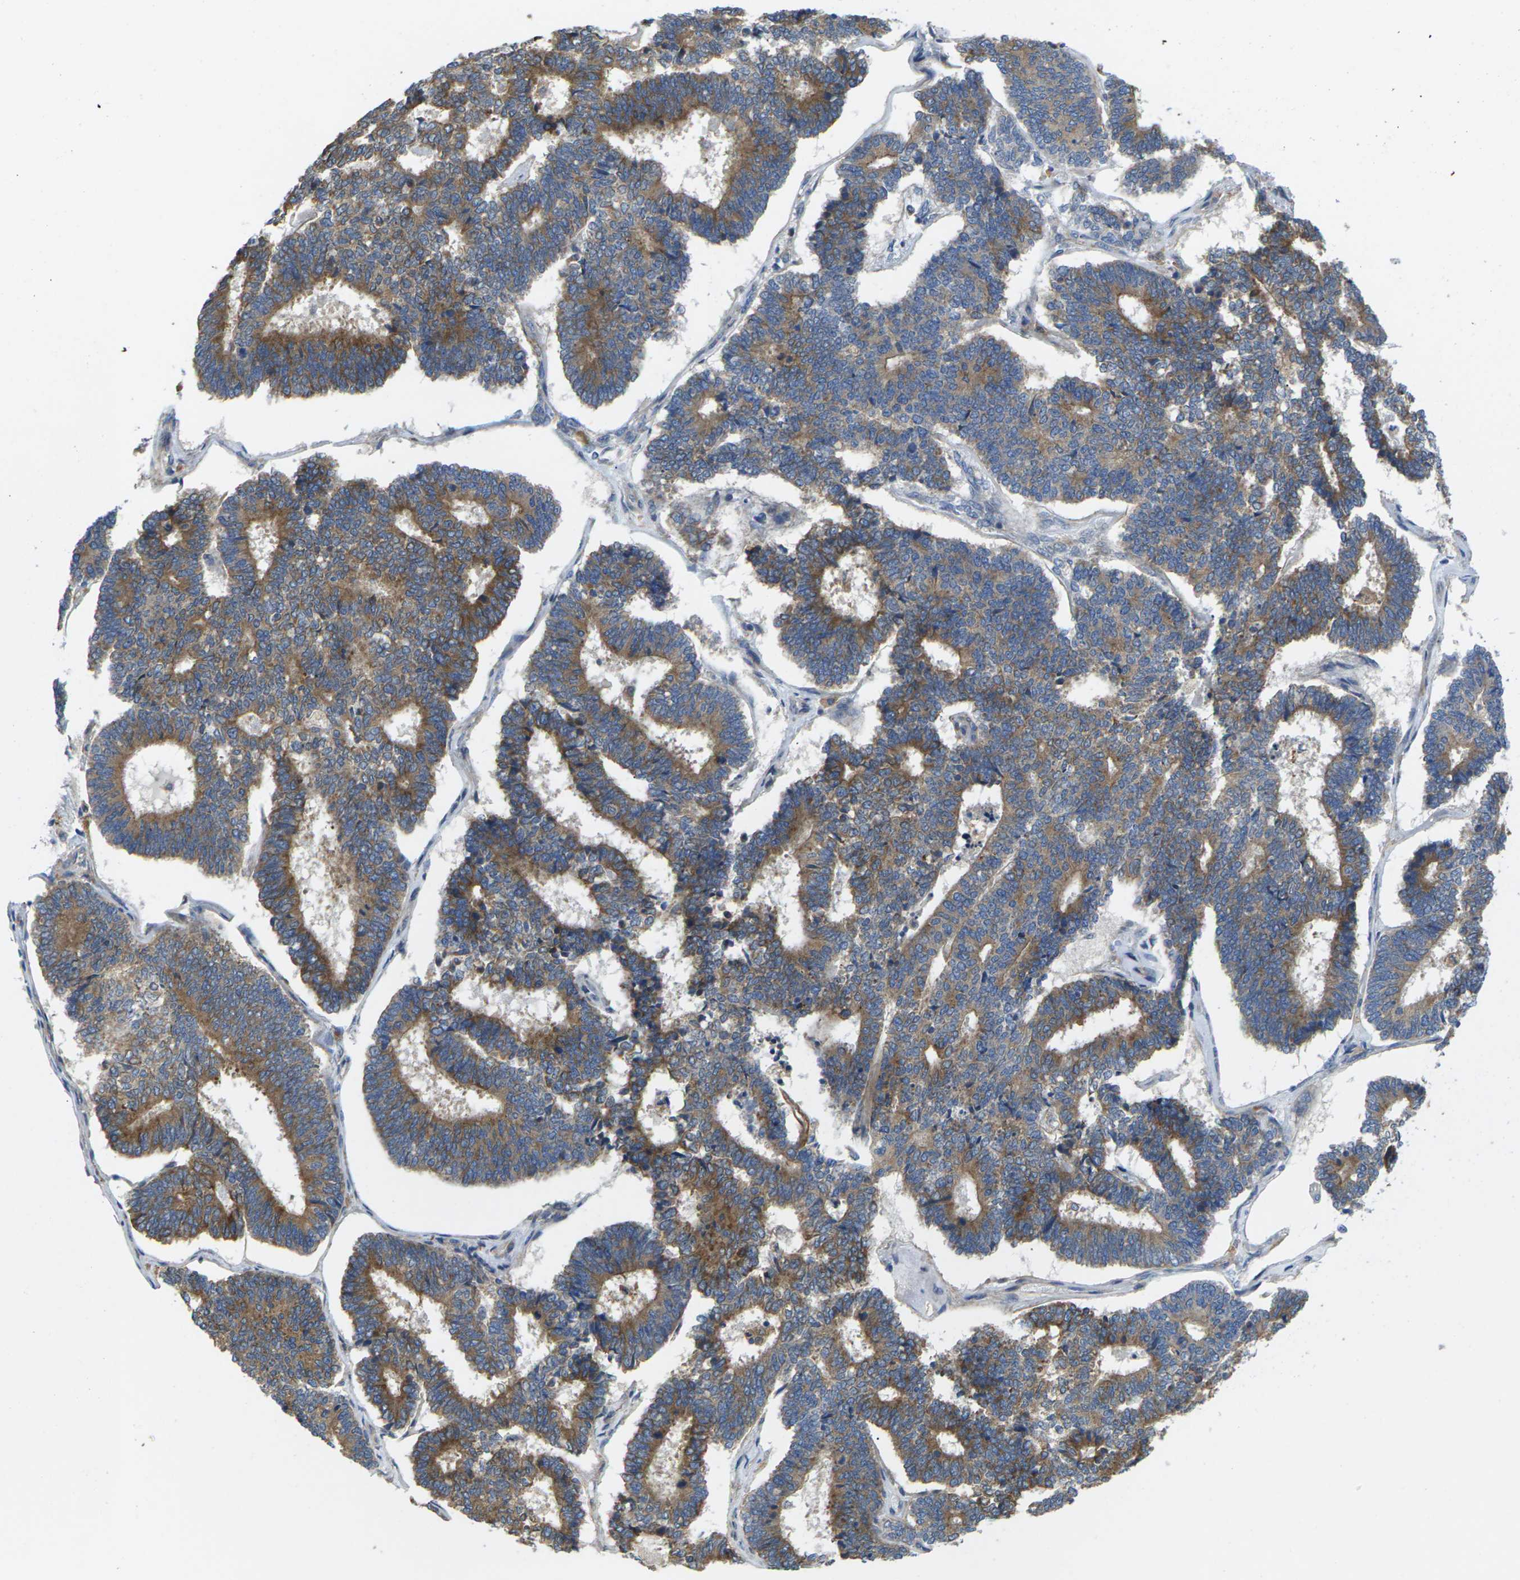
{"staining": {"intensity": "moderate", "quantity": ">75%", "location": "cytoplasmic/membranous"}, "tissue": "endometrial cancer", "cell_type": "Tumor cells", "image_type": "cancer", "snomed": [{"axis": "morphology", "description": "Adenocarcinoma, NOS"}, {"axis": "topography", "description": "Endometrium"}], "caption": "Immunohistochemistry (IHC) micrograph of neoplastic tissue: endometrial cancer (adenocarcinoma) stained using immunohistochemistry shows medium levels of moderate protein expression localized specifically in the cytoplasmic/membranous of tumor cells, appearing as a cytoplasmic/membranous brown color.", "gene": "SCNN1A", "patient": {"sex": "female", "age": 70}}